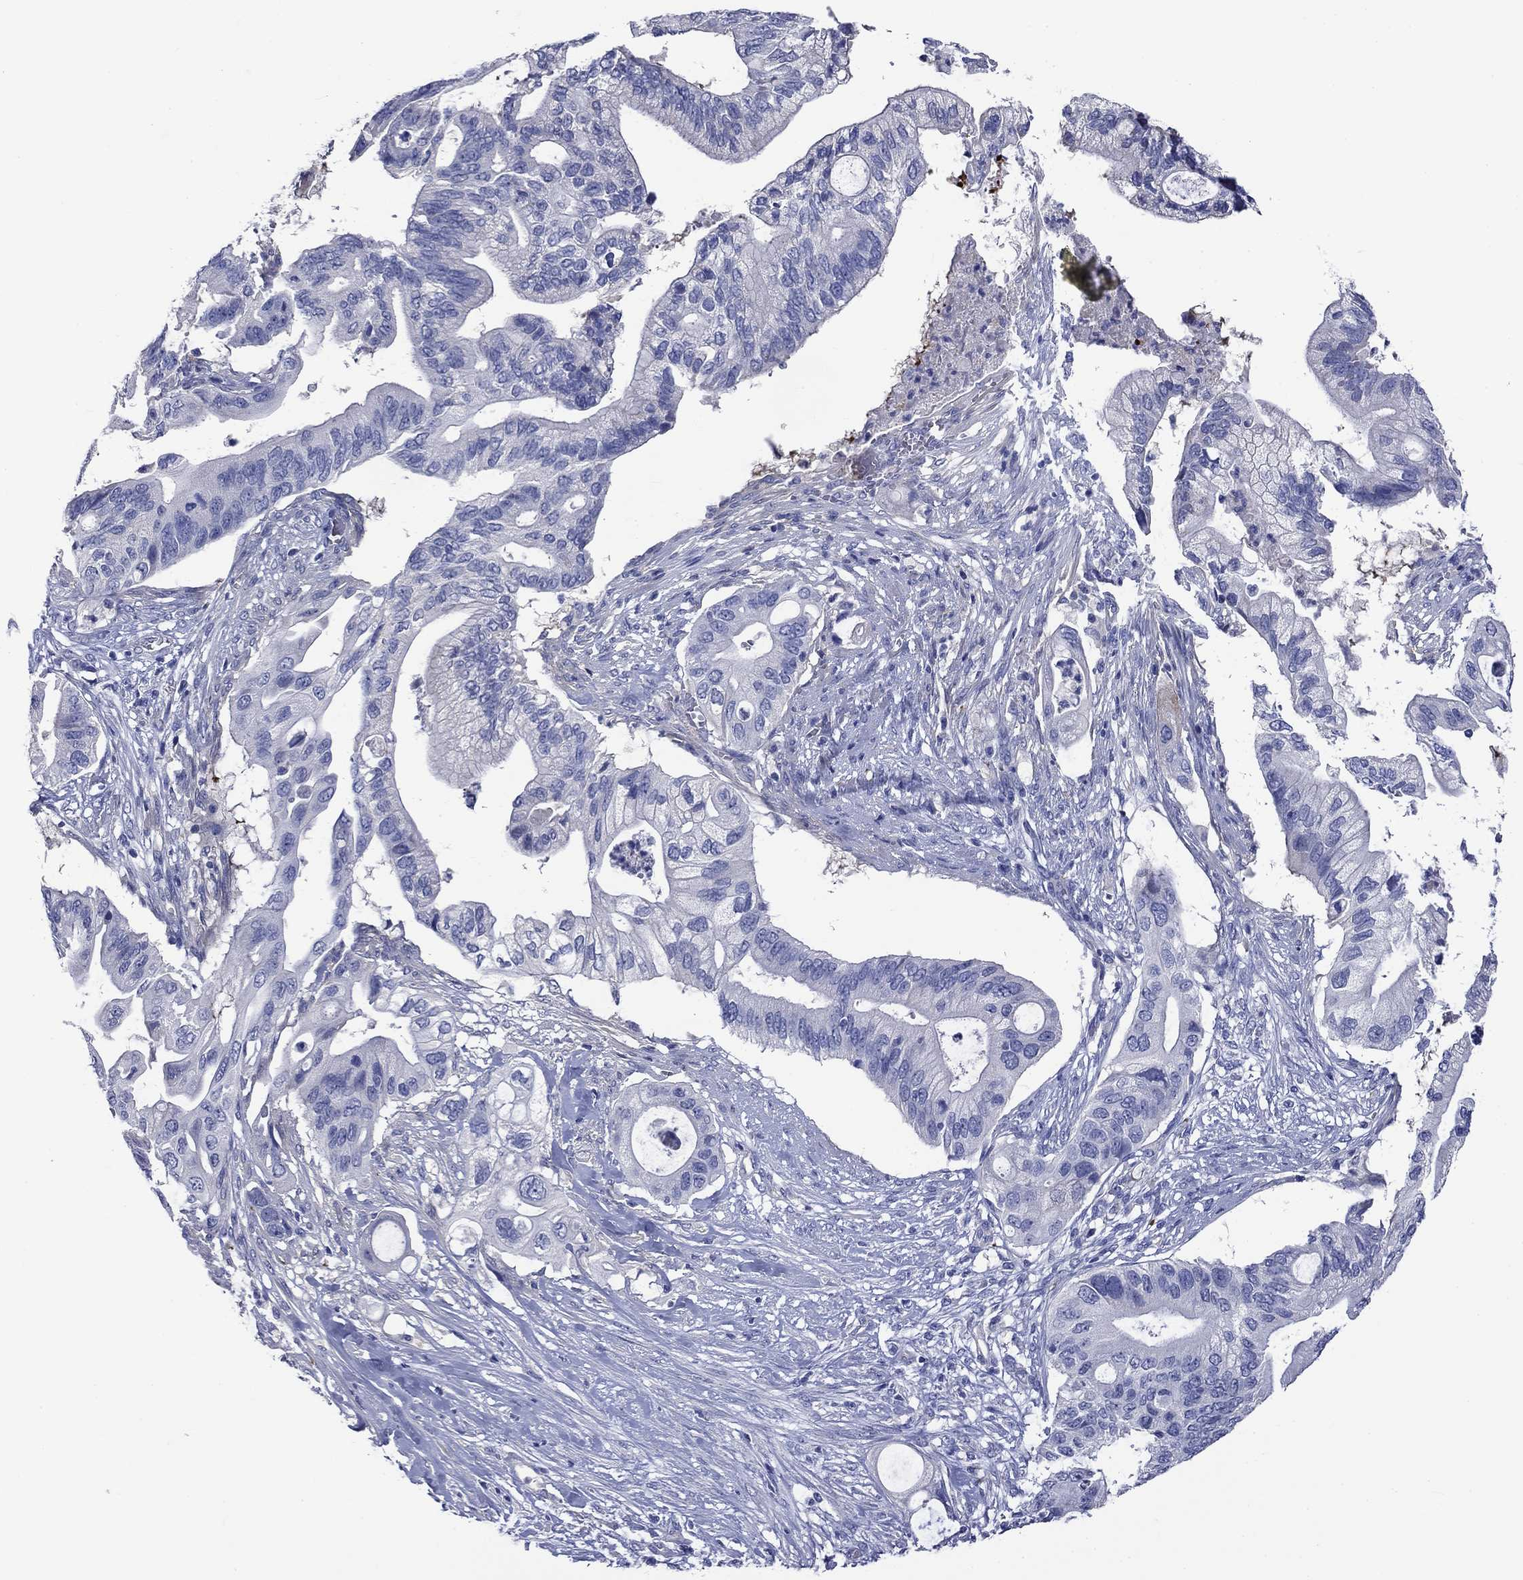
{"staining": {"intensity": "negative", "quantity": "none", "location": "none"}, "tissue": "pancreatic cancer", "cell_type": "Tumor cells", "image_type": "cancer", "snomed": [{"axis": "morphology", "description": "Adenocarcinoma, NOS"}, {"axis": "topography", "description": "Pancreas"}], "caption": "Tumor cells show no significant staining in pancreatic cancer (adenocarcinoma).", "gene": "CNDP1", "patient": {"sex": "female", "age": 72}}